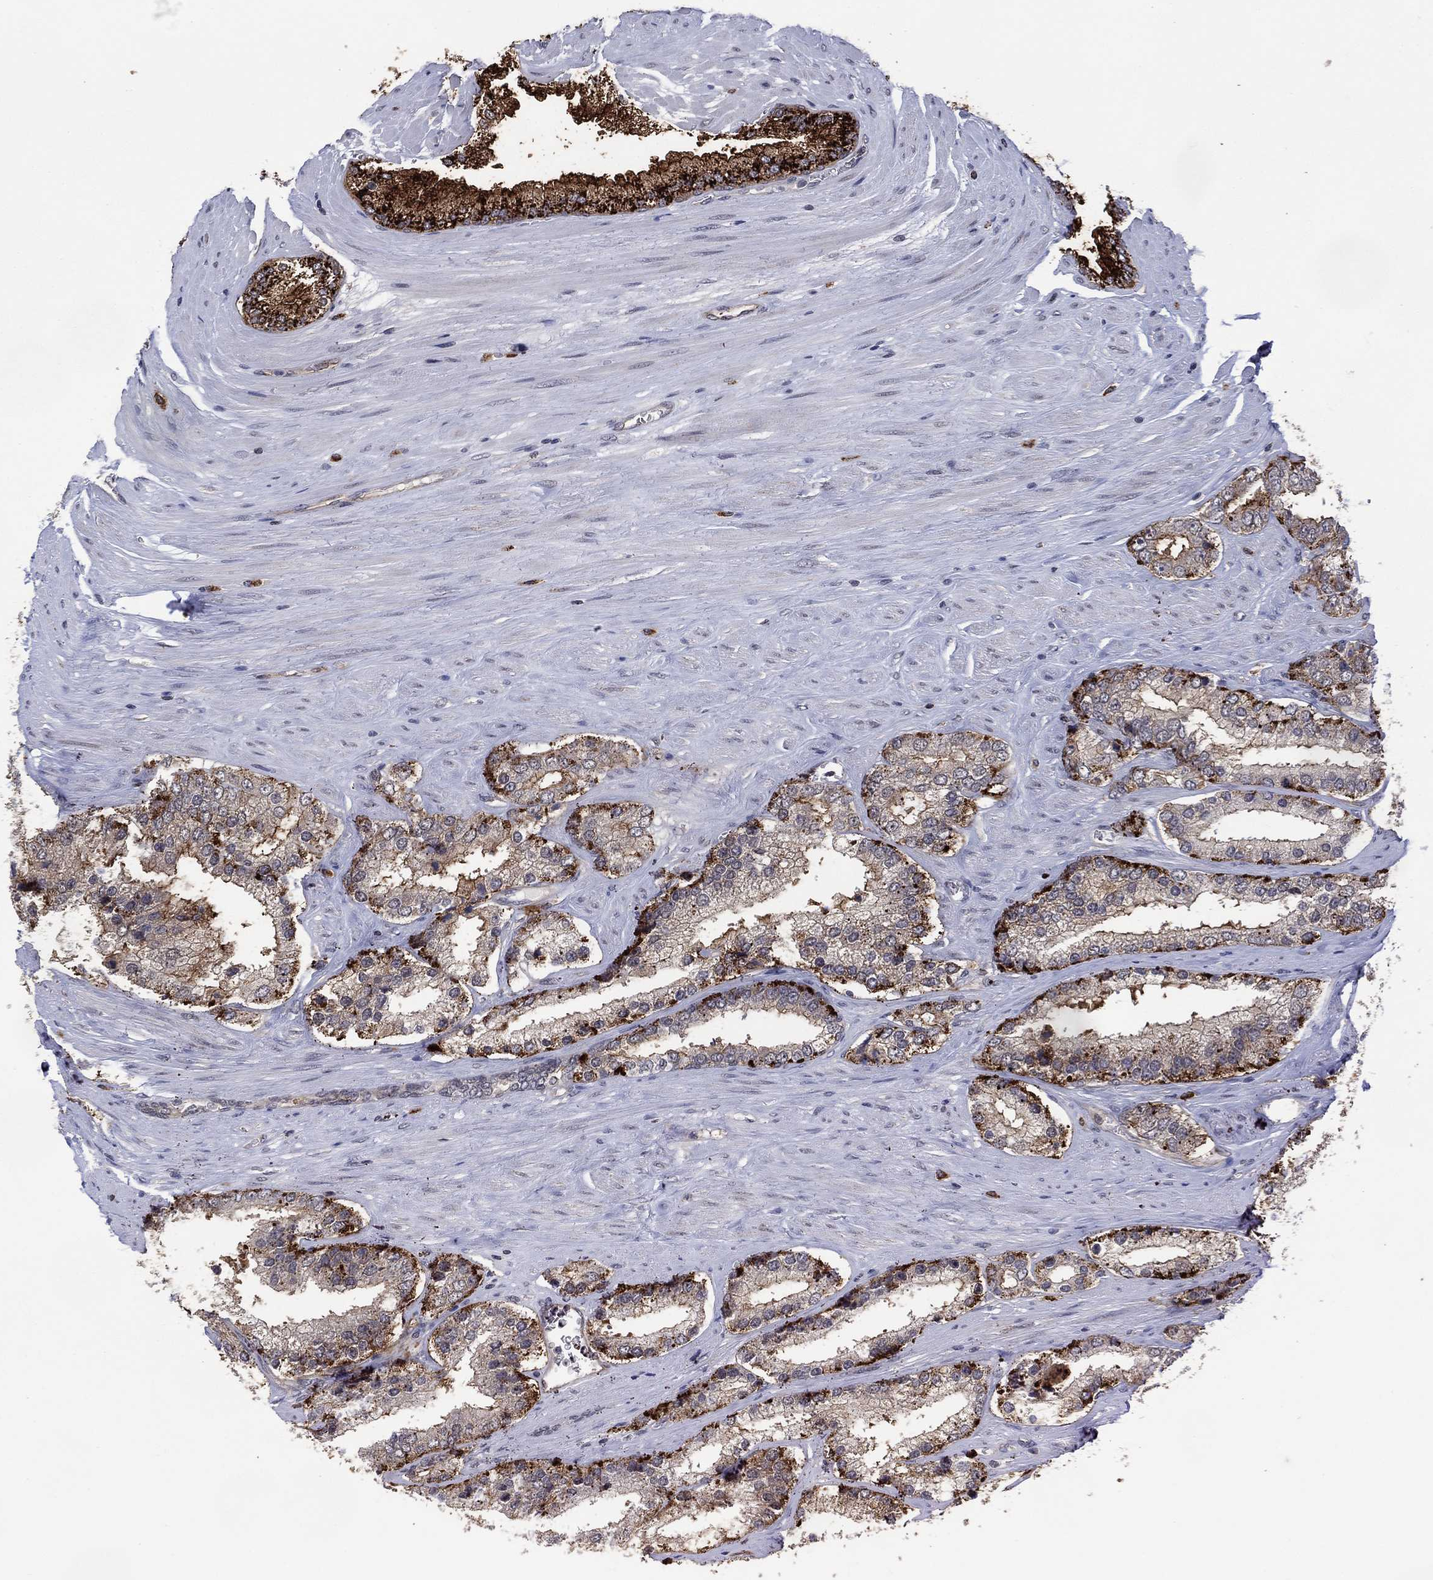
{"staining": {"intensity": "moderate", "quantity": "<25%", "location": "cytoplasmic/membranous"}, "tissue": "prostate cancer", "cell_type": "Tumor cells", "image_type": "cancer", "snomed": [{"axis": "morphology", "description": "Adenocarcinoma, Low grade"}, {"axis": "topography", "description": "Prostate"}], "caption": "Prostate adenocarcinoma (low-grade) was stained to show a protein in brown. There is low levels of moderate cytoplasmic/membranous positivity in approximately <25% of tumor cells. The staining was performed using DAB (3,3'-diaminobenzidine) to visualize the protein expression in brown, while the nuclei were stained in blue with hematoxylin (Magnification: 20x).", "gene": "DPP4", "patient": {"sex": "male", "age": 69}}